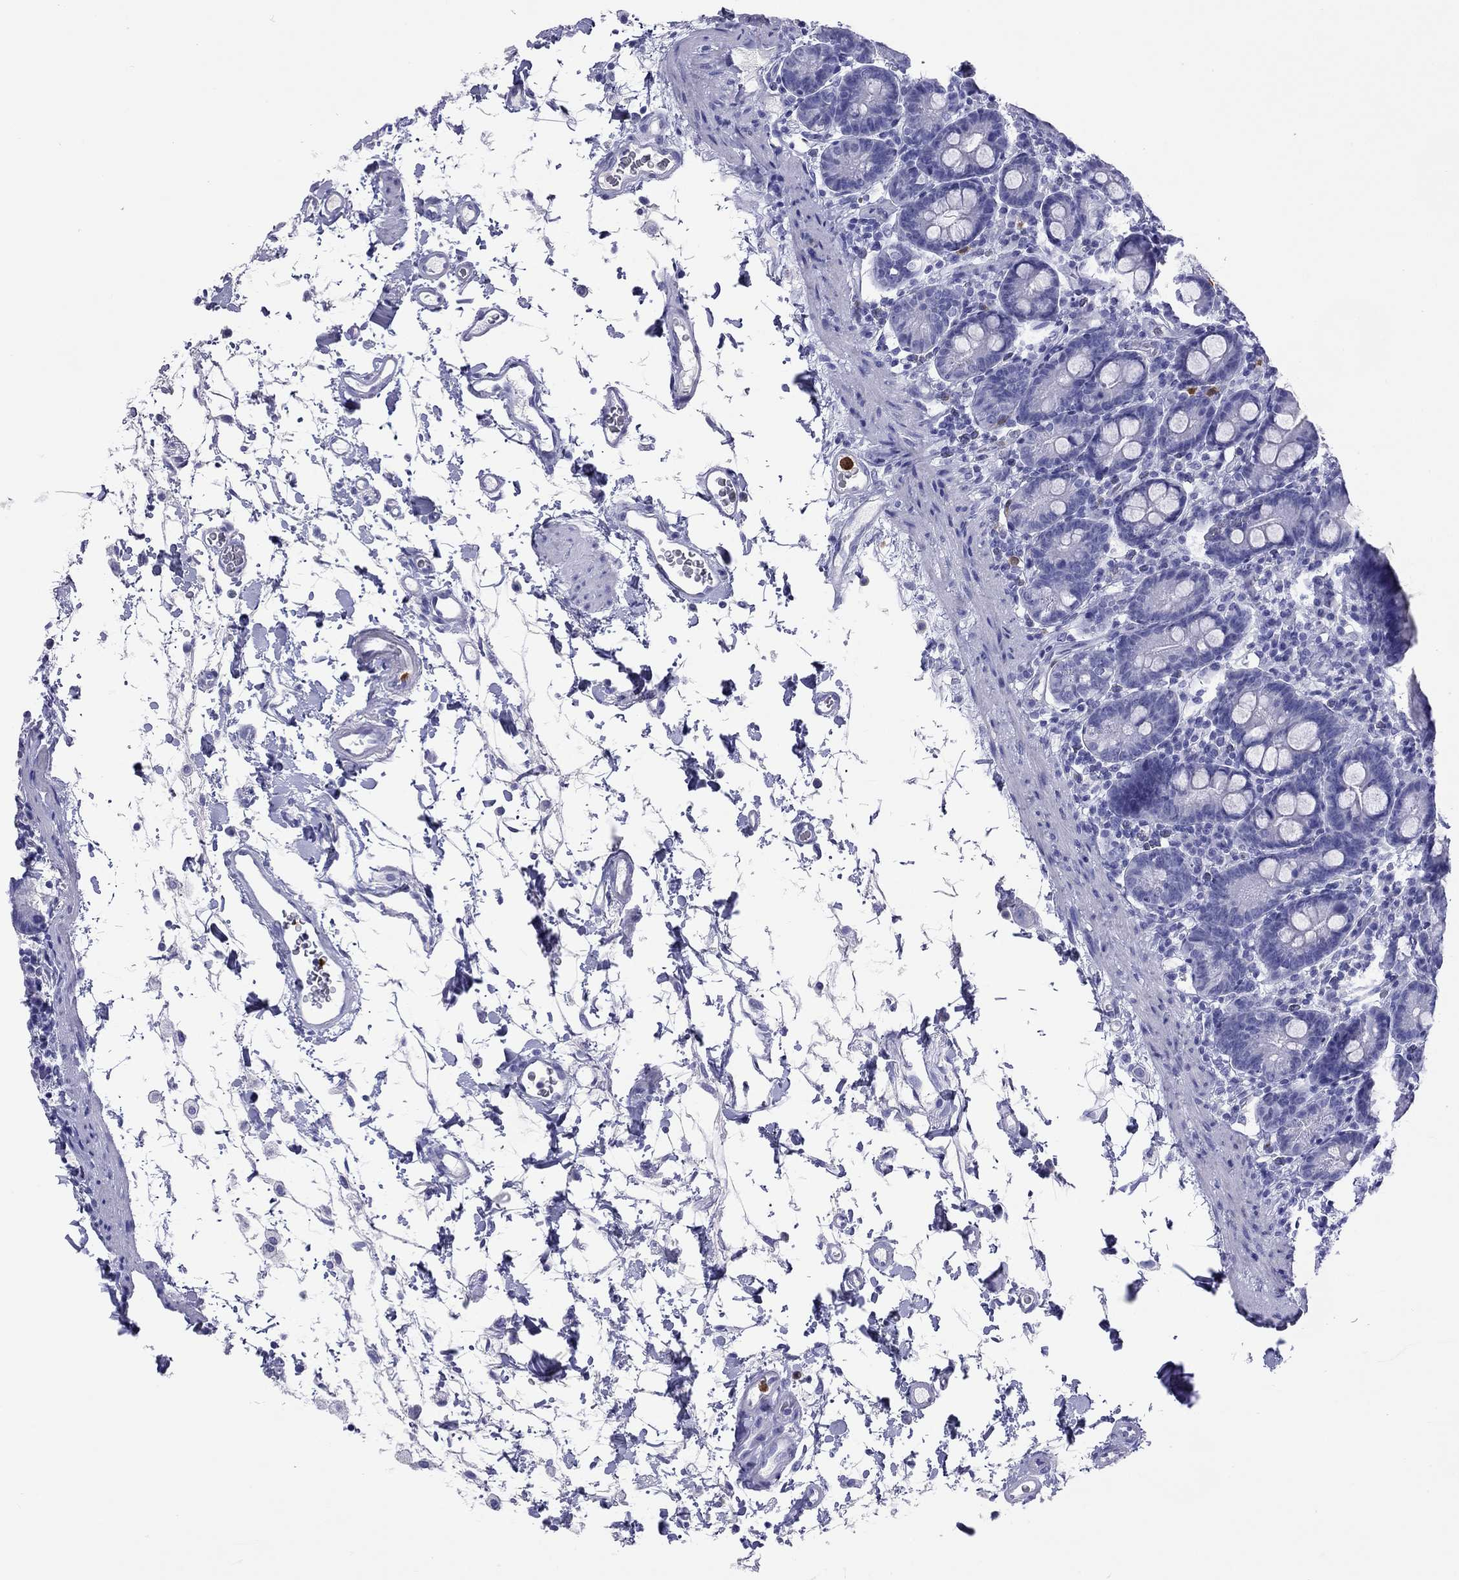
{"staining": {"intensity": "negative", "quantity": "none", "location": "none"}, "tissue": "small intestine", "cell_type": "Glandular cells", "image_type": "normal", "snomed": [{"axis": "morphology", "description": "Normal tissue, NOS"}, {"axis": "topography", "description": "Small intestine"}], "caption": "The histopathology image reveals no significant expression in glandular cells of small intestine.", "gene": "SLAMF1", "patient": {"sex": "female", "age": 44}}